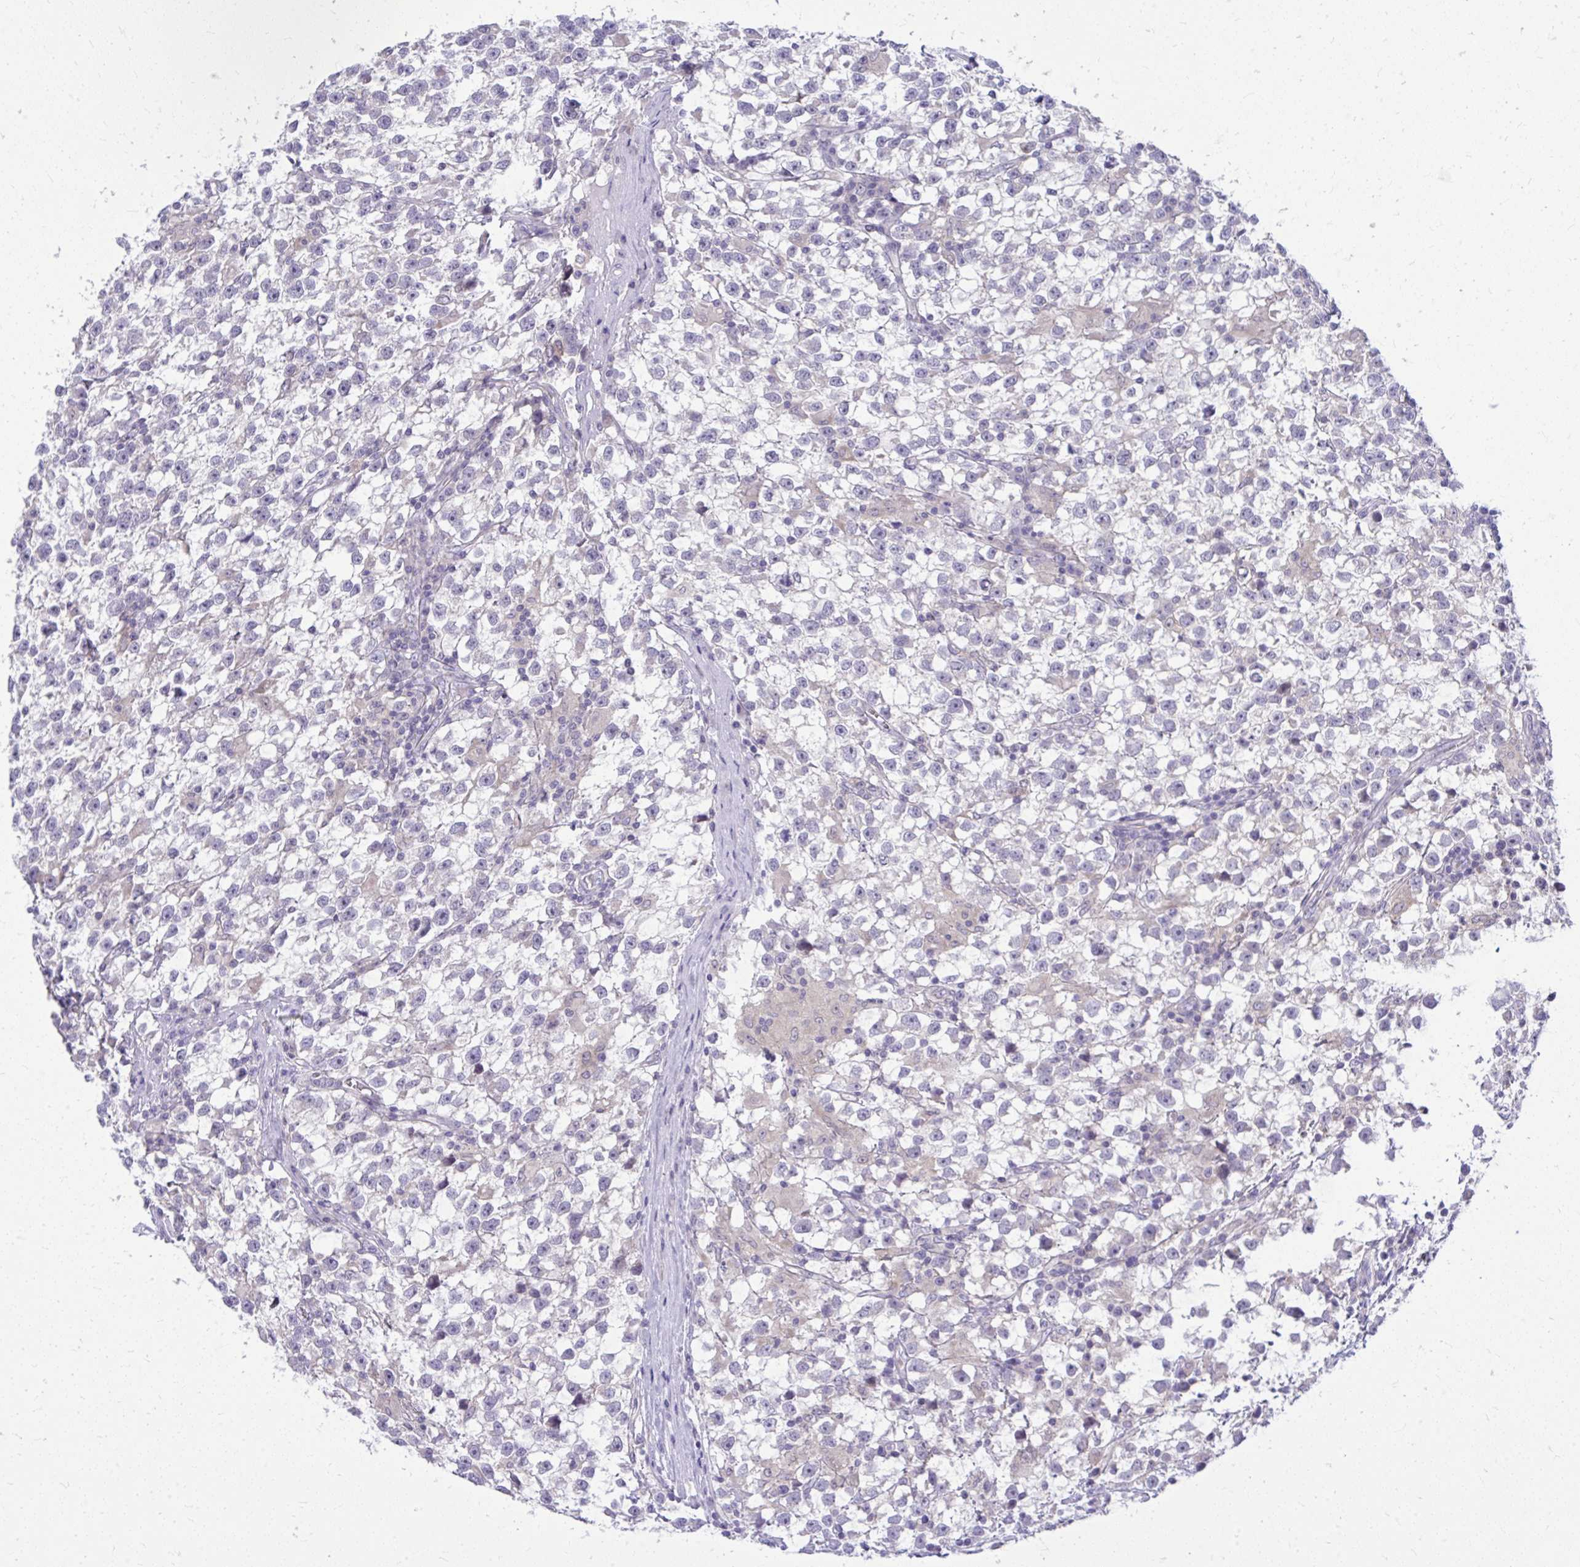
{"staining": {"intensity": "negative", "quantity": "none", "location": "none"}, "tissue": "testis cancer", "cell_type": "Tumor cells", "image_type": "cancer", "snomed": [{"axis": "morphology", "description": "Seminoma, NOS"}, {"axis": "topography", "description": "Testis"}], "caption": "Human testis cancer (seminoma) stained for a protein using IHC demonstrates no positivity in tumor cells.", "gene": "DPY19L1", "patient": {"sex": "male", "age": 31}}